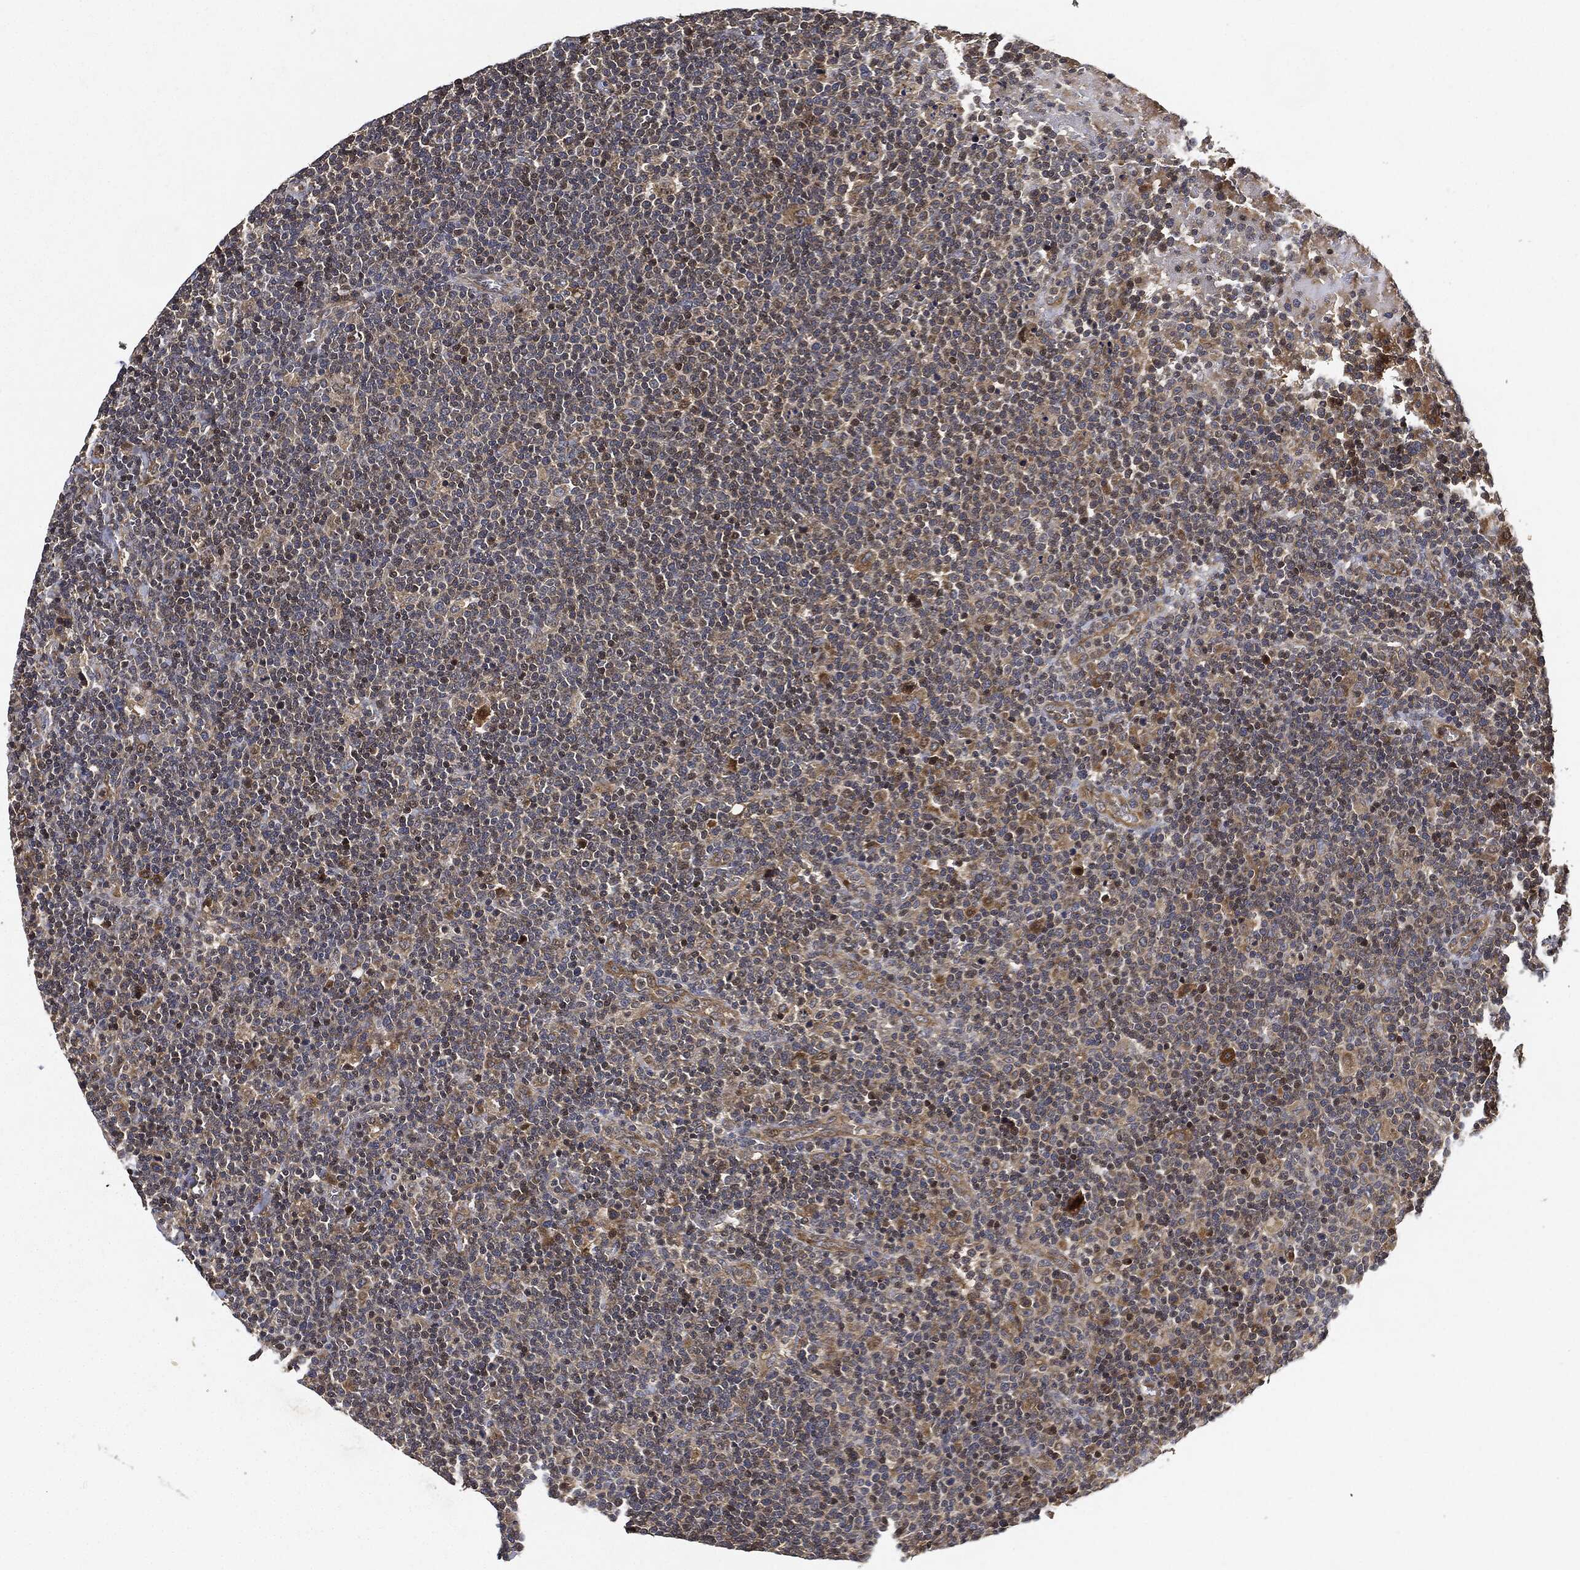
{"staining": {"intensity": "weak", "quantity": "25%-75%", "location": "cytoplasmic/membranous"}, "tissue": "lymphoma", "cell_type": "Tumor cells", "image_type": "cancer", "snomed": [{"axis": "morphology", "description": "Malignant lymphoma, non-Hodgkin's type, High grade"}, {"axis": "topography", "description": "Lymph node"}], "caption": "There is low levels of weak cytoplasmic/membranous staining in tumor cells of lymphoma, as demonstrated by immunohistochemical staining (brown color).", "gene": "MLST8", "patient": {"sex": "male", "age": 61}}